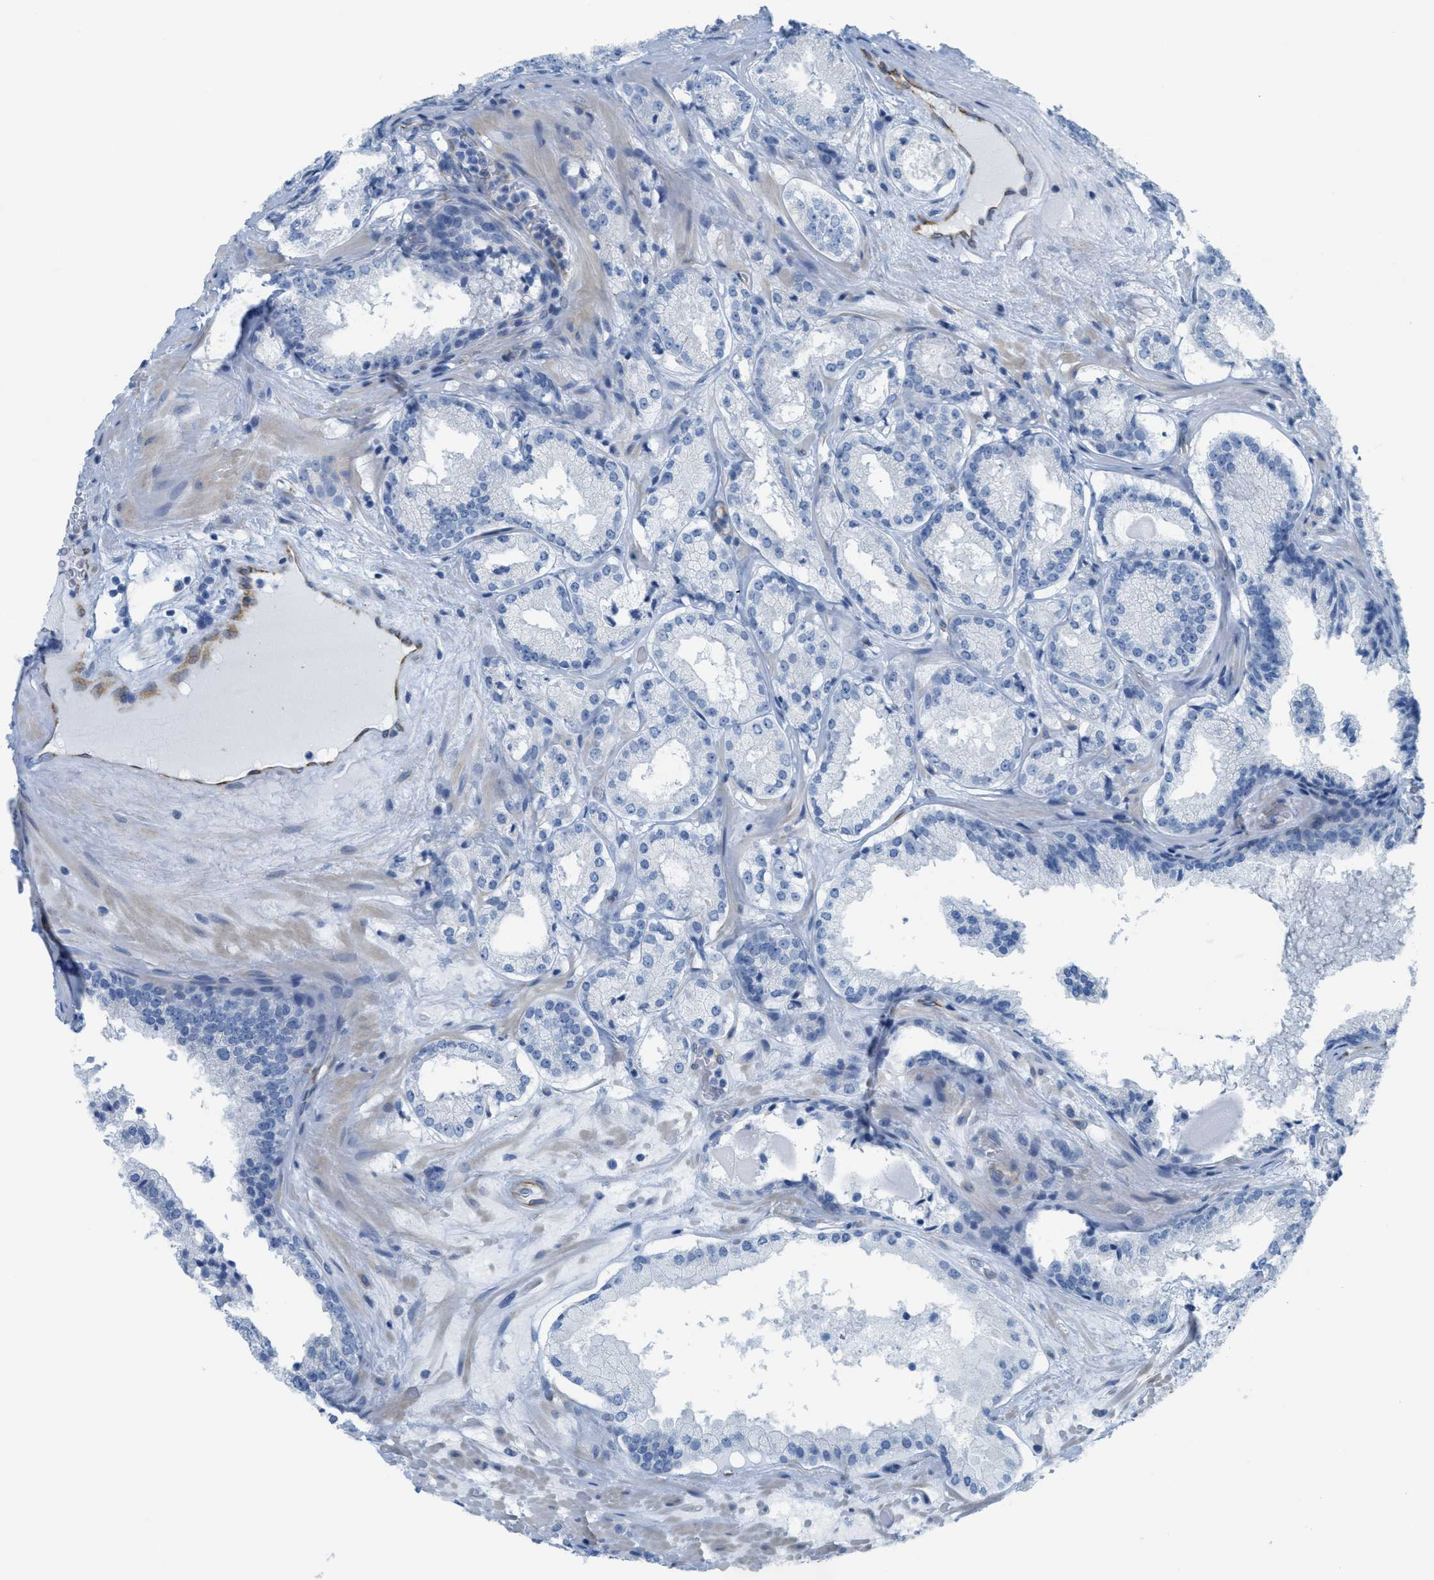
{"staining": {"intensity": "negative", "quantity": "none", "location": "none"}, "tissue": "prostate cancer", "cell_type": "Tumor cells", "image_type": "cancer", "snomed": [{"axis": "morphology", "description": "Adenocarcinoma, High grade"}, {"axis": "topography", "description": "Prostate"}], "caption": "High-grade adenocarcinoma (prostate) stained for a protein using IHC reveals no staining tumor cells.", "gene": "SLC12A1", "patient": {"sex": "male", "age": 65}}